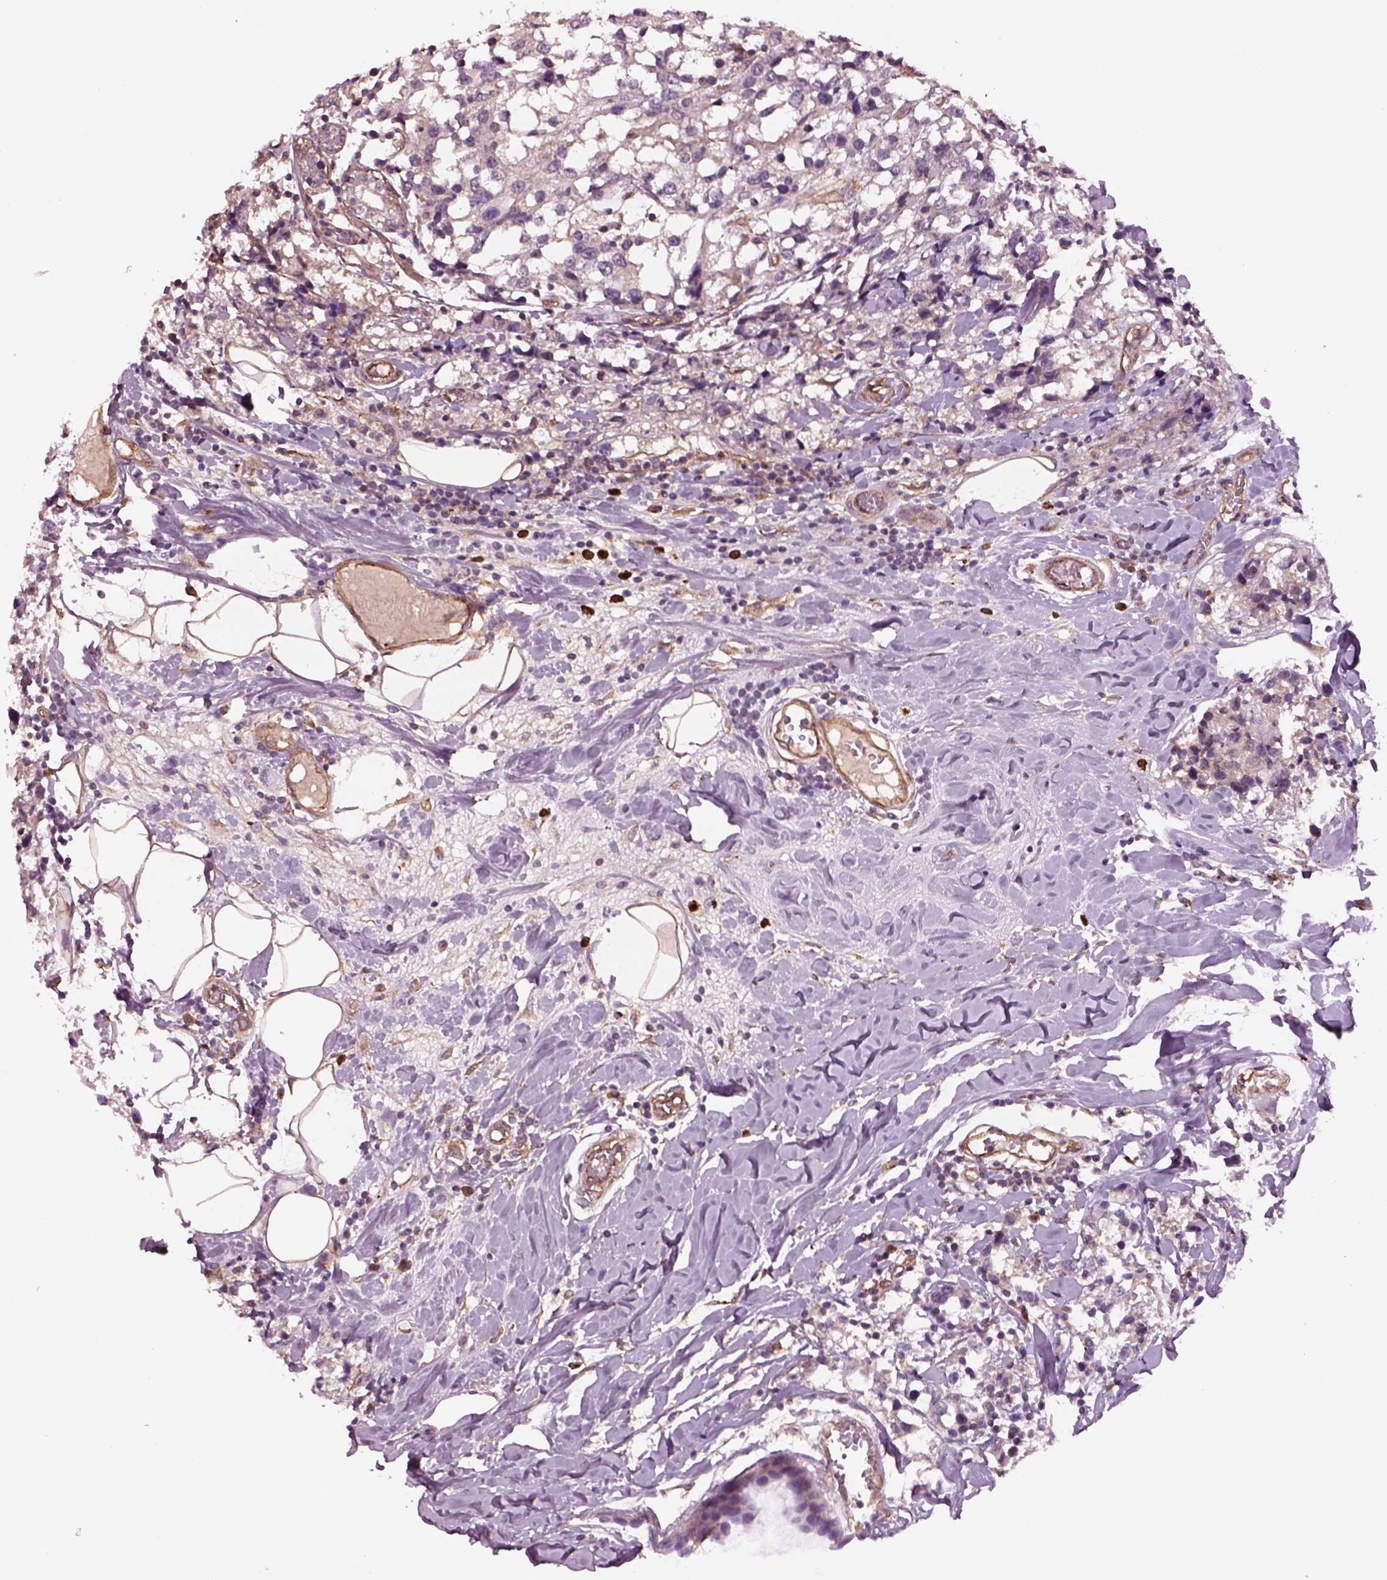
{"staining": {"intensity": "negative", "quantity": "none", "location": "none"}, "tissue": "breast cancer", "cell_type": "Tumor cells", "image_type": "cancer", "snomed": [{"axis": "morphology", "description": "Lobular carcinoma"}, {"axis": "topography", "description": "Breast"}], "caption": "Tumor cells are negative for brown protein staining in breast cancer.", "gene": "HTR1B", "patient": {"sex": "female", "age": 59}}